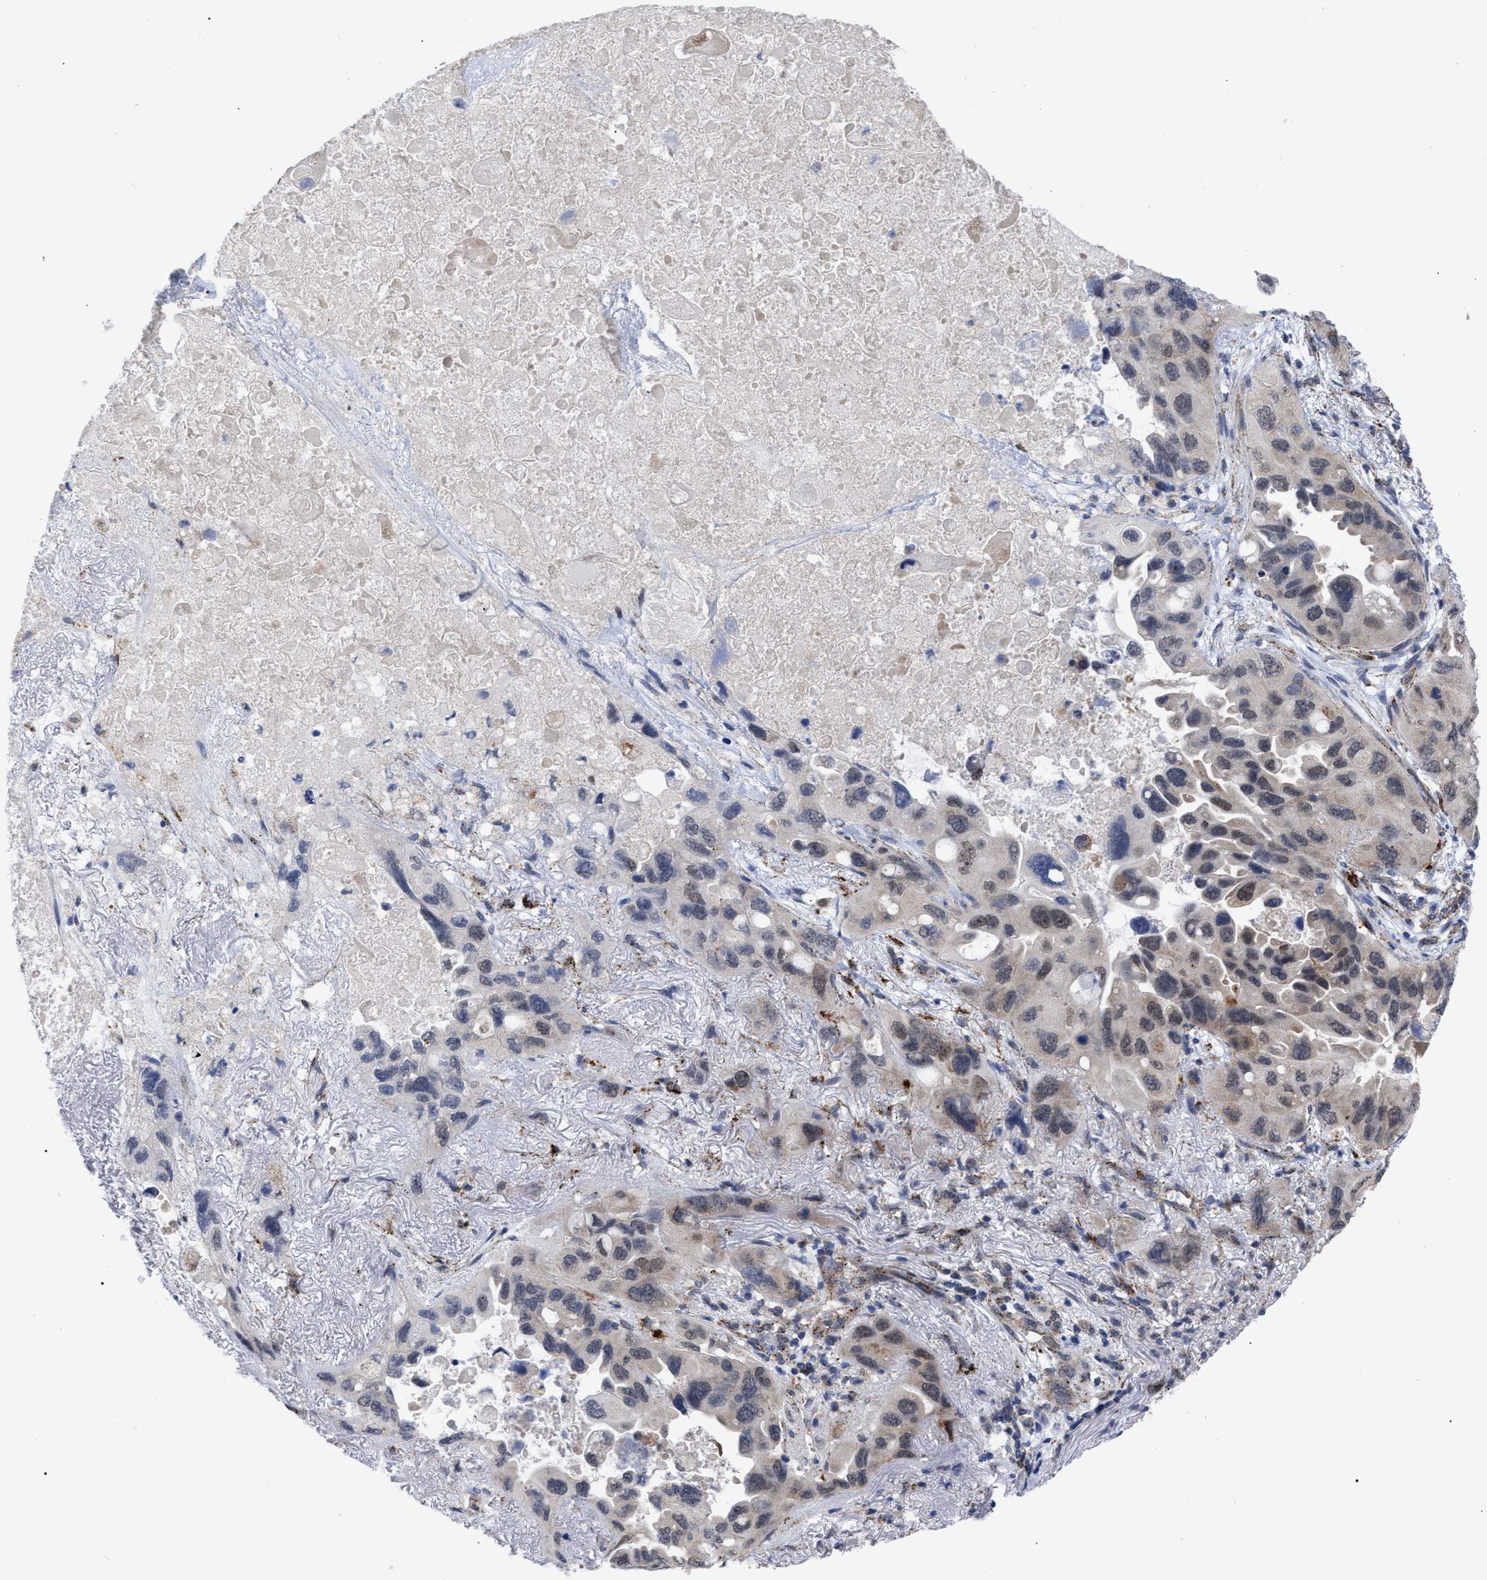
{"staining": {"intensity": "weak", "quantity": "<25%", "location": "nuclear"}, "tissue": "lung cancer", "cell_type": "Tumor cells", "image_type": "cancer", "snomed": [{"axis": "morphology", "description": "Squamous cell carcinoma, NOS"}, {"axis": "topography", "description": "Lung"}], "caption": "Photomicrograph shows no protein staining in tumor cells of squamous cell carcinoma (lung) tissue.", "gene": "UPF1", "patient": {"sex": "female", "age": 73}}